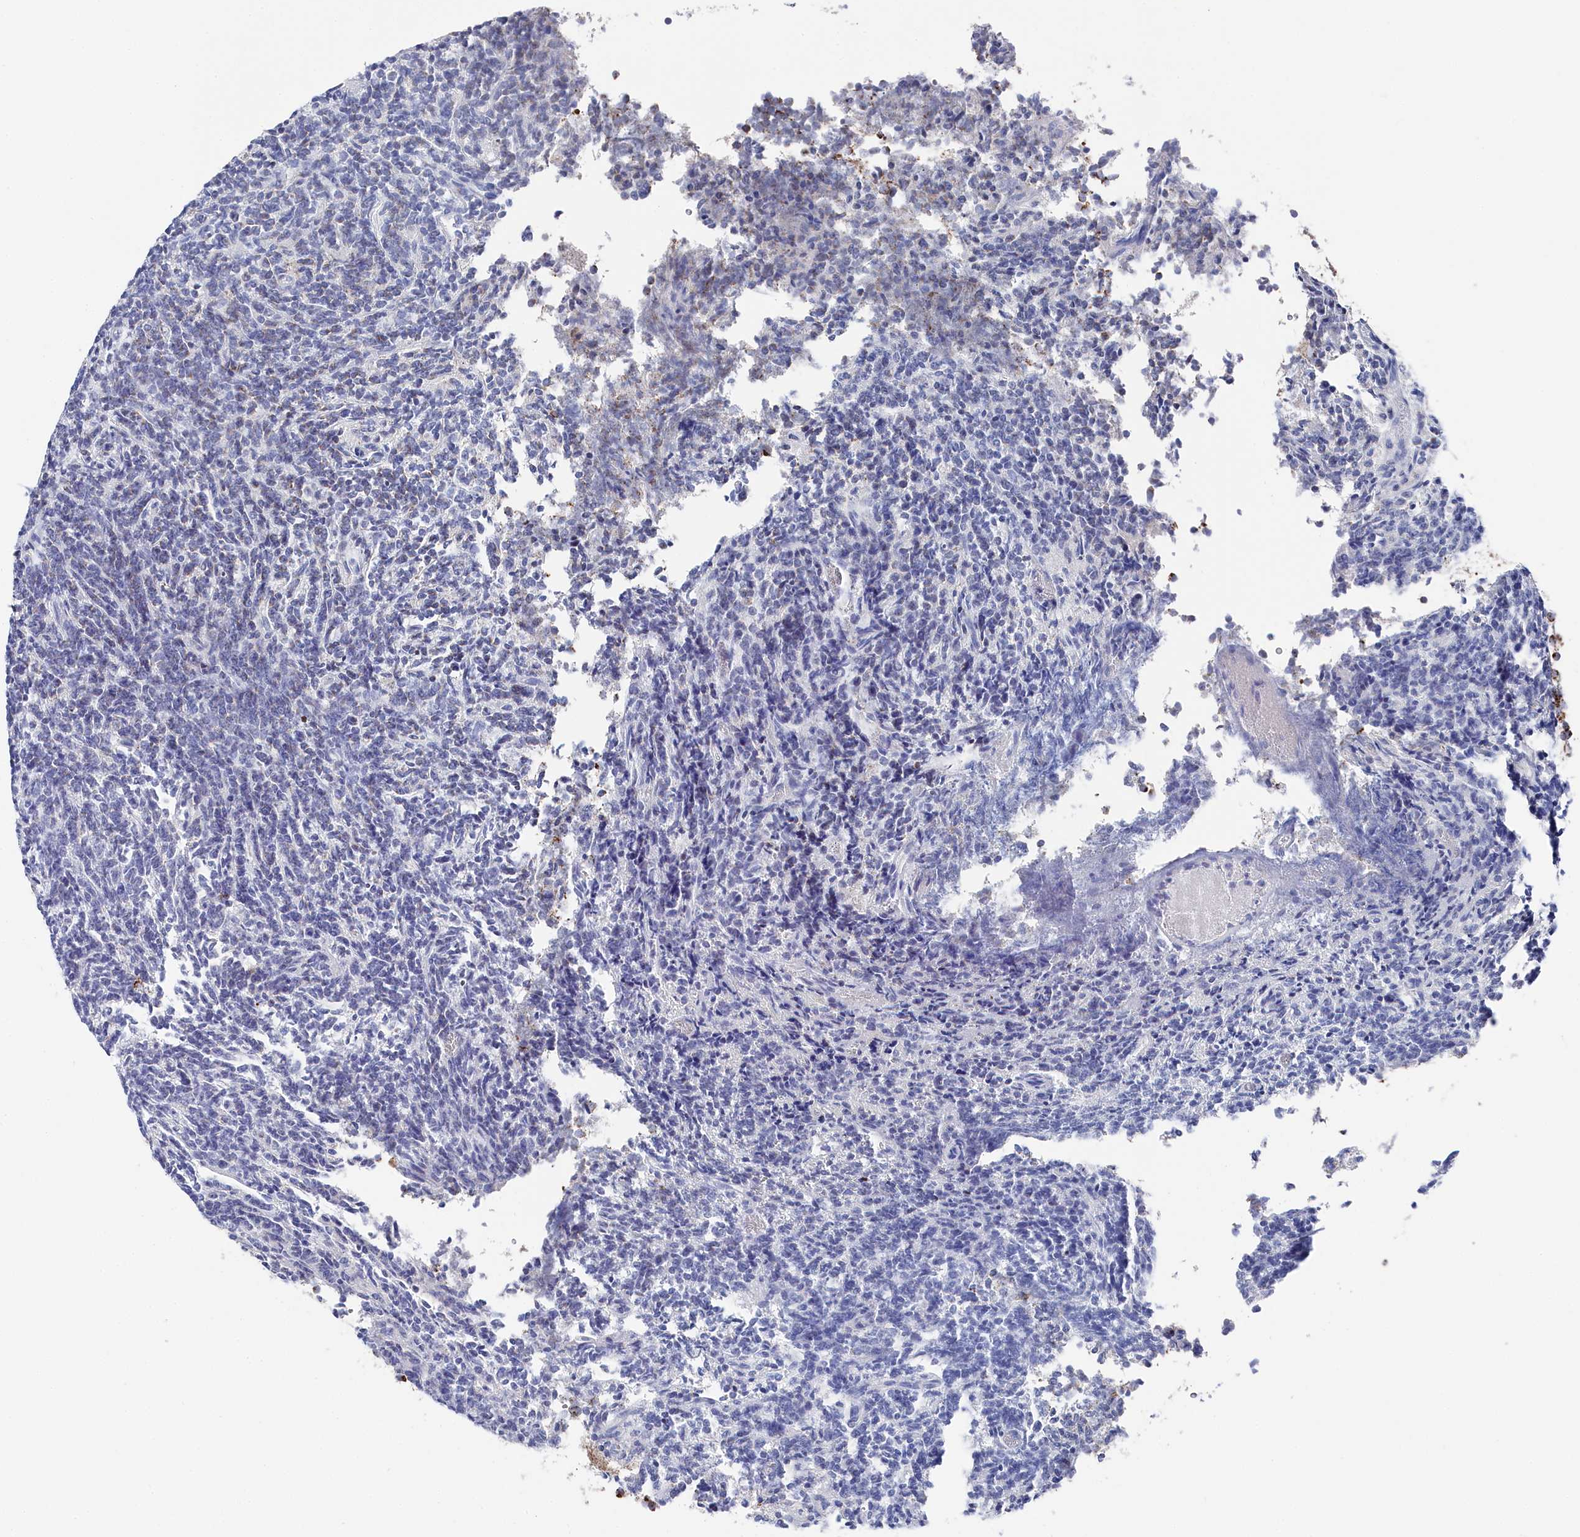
{"staining": {"intensity": "negative", "quantity": "none", "location": "none"}, "tissue": "glioma", "cell_type": "Tumor cells", "image_type": "cancer", "snomed": [{"axis": "morphology", "description": "Glioma, malignant, Low grade"}, {"axis": "topography", "description": "Brain"}], "caption": "A photomicrograph of human glioma is negative for staining in tumor cells. (DAB immunohistochemistry (IHC) visualized using brightfield microscopy, high magnification).", "gene": "GLS2", "patient": {"sex": "female", "age": 1}}